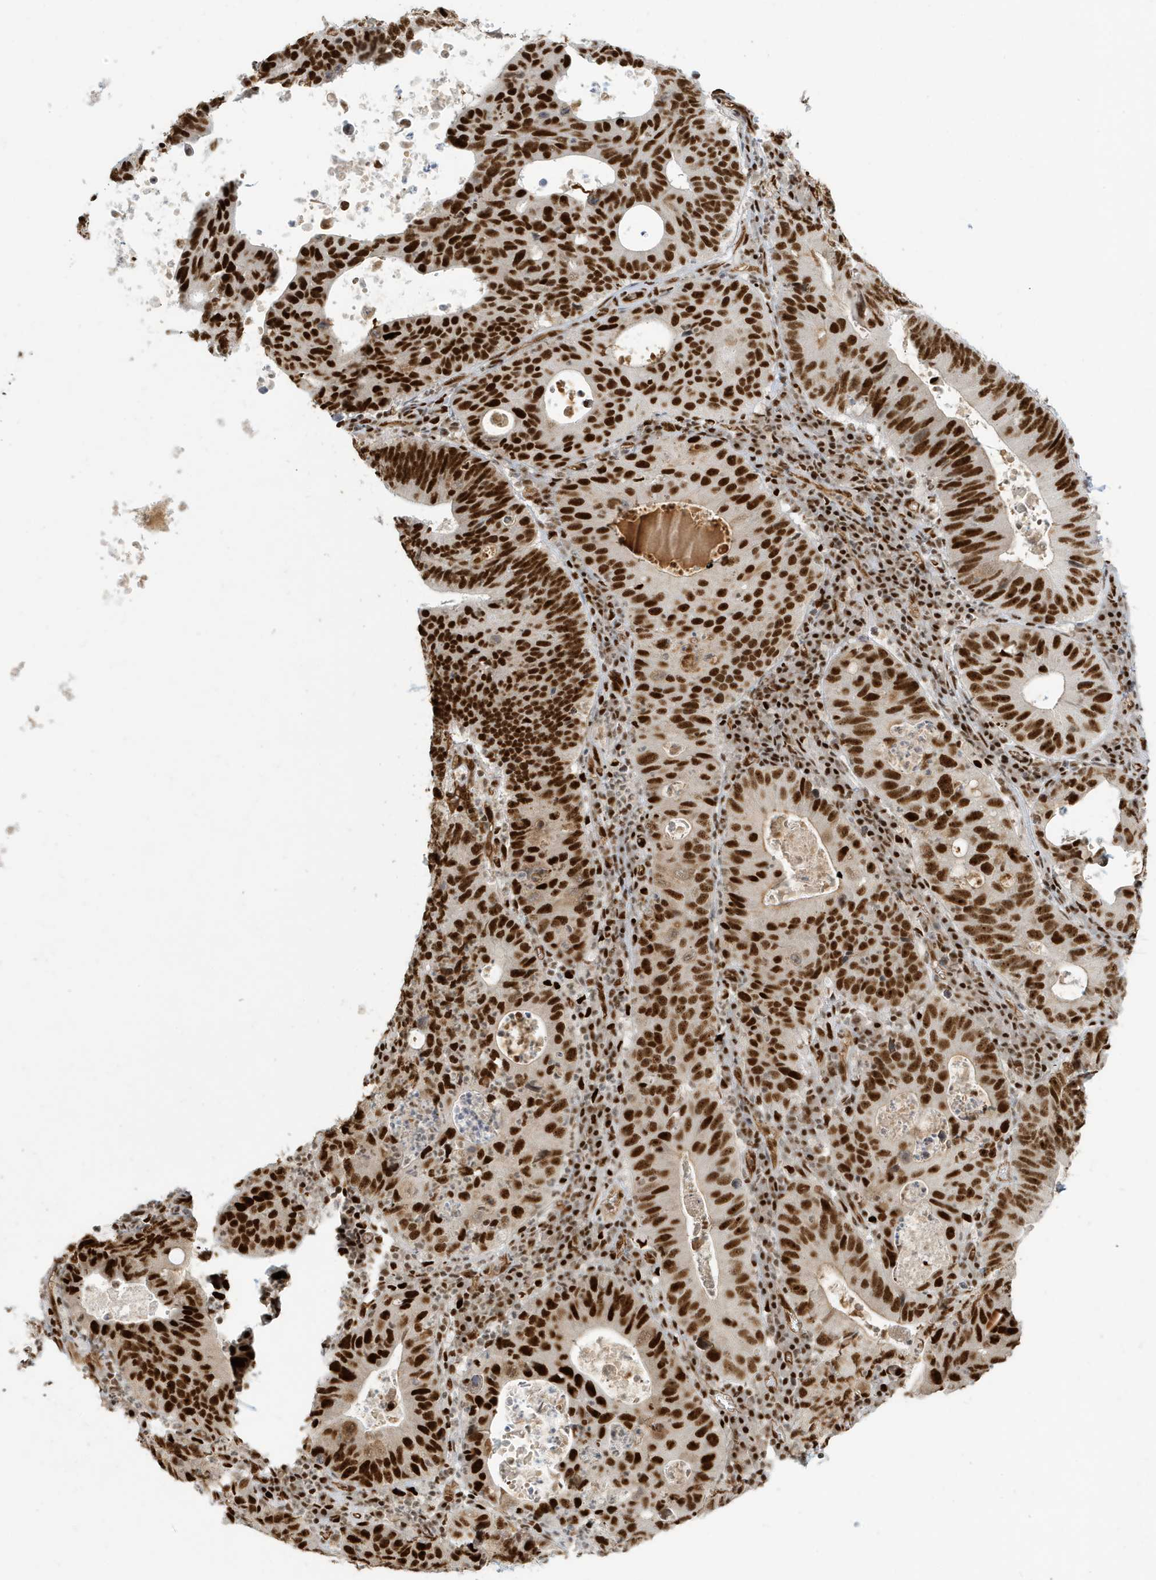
{"staining": {"intensity": "strong", "quantity": ">75%", "location": "nuclear"}, "tissue": "stomach cancer", "cell_type": "Tumor cells", "image_type": "cancer", "snomed": [{"axis": "morphology", "description": "Adenocarcinoma, NOS"}, {"axis": "topography", "description": "Stomach"}], "caption": "Strong nuclear expression is appreciated in approximately >75% of tumor cells in stomach adenocarcinoma. (DAB (3,3'-diaminobenzidine) IHC with brightfield microscopy, high magnification).", "gene": "CKS2", "patient": {"sex": "male", "age": 59}}